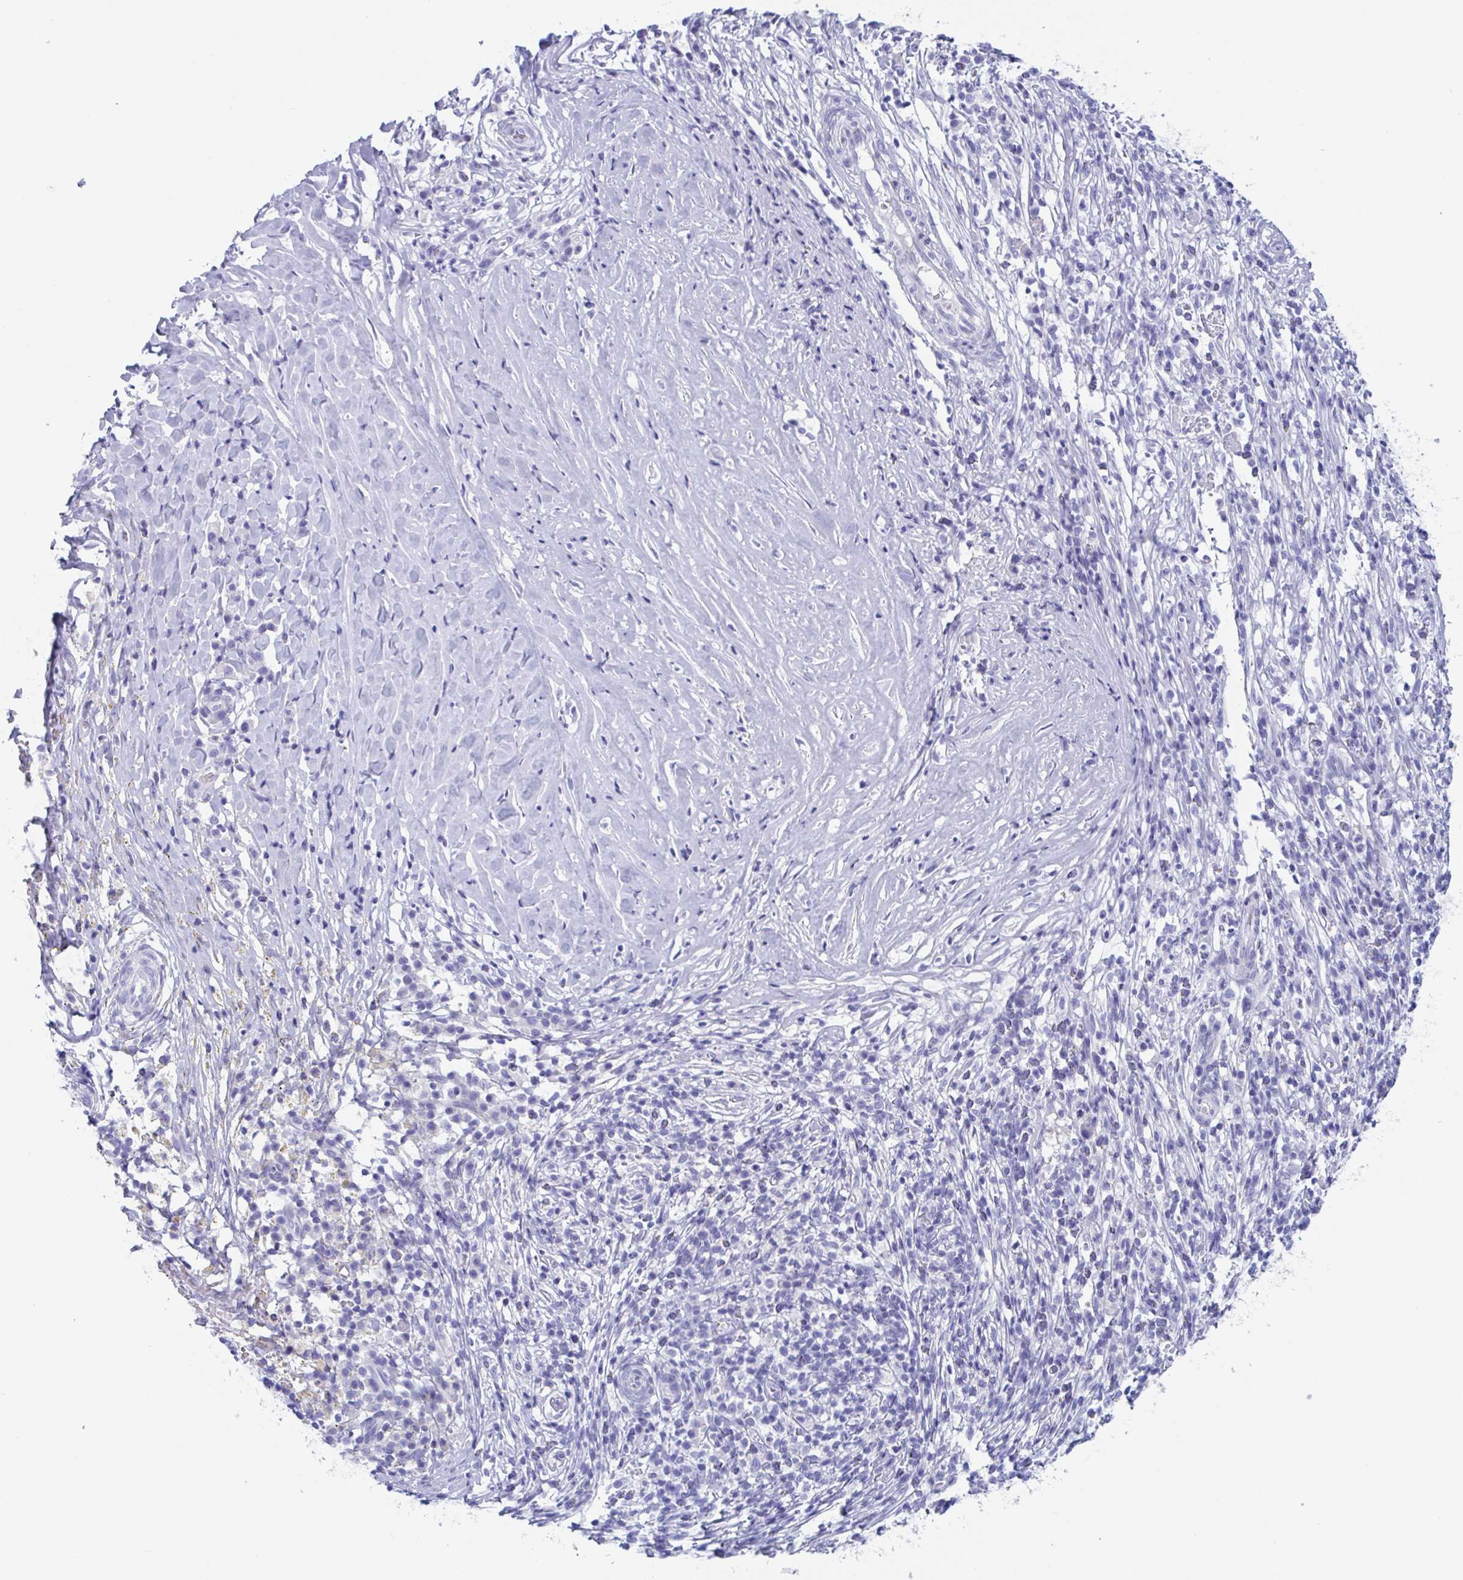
{"staining": {"intensity": "negative", "quantity": "none", "location": "none"}, "tissue": "melanoma", "cell_type": "Tumor cells", "image_type": "cancer", "snomed": [{"axis": "morphology", "description": "Malignant melanoma, NOS"}, {"axis": "topography", "description": "Skin"}], "caption": "The immunohistochemistry (IHC) histopathology image has no significant staining in tumor cells of melanoma tissue.", "gene": "ZPBP", "patient": {"sex": "male", "age": 66}}